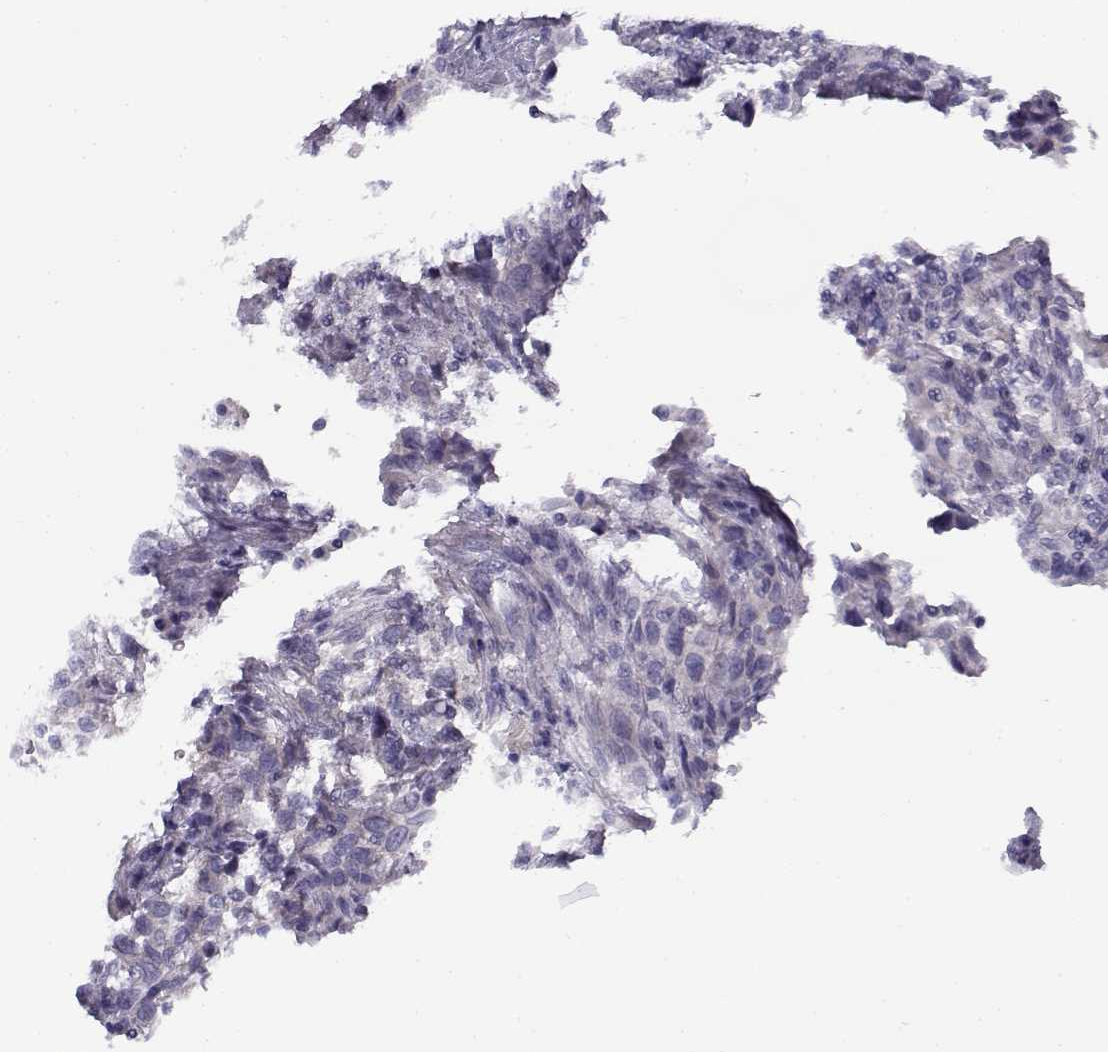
{"staining": {"intensity": "weak", "quantity": "<25%", "location": "cytoplasmic/membranous"}, "tissue": "urothelial cancer", "cell_type": "Tumor cells", "image_type": "cancer", "snomed": [{"axis": "morphology", "description": "Urothelial carcinoma, NOS"}, {"axis": "morphology", "description": "Urothelial carcinoma, High grade"}, {"axis": "topography", "description": "Urinary bladder"}], "caption": "This is an immunohistochemistry image of urothelial cancer. There is no expression in tumor cells.", "gene": "CREB3L3", "patient": {"sex": "female", "age": 64}}